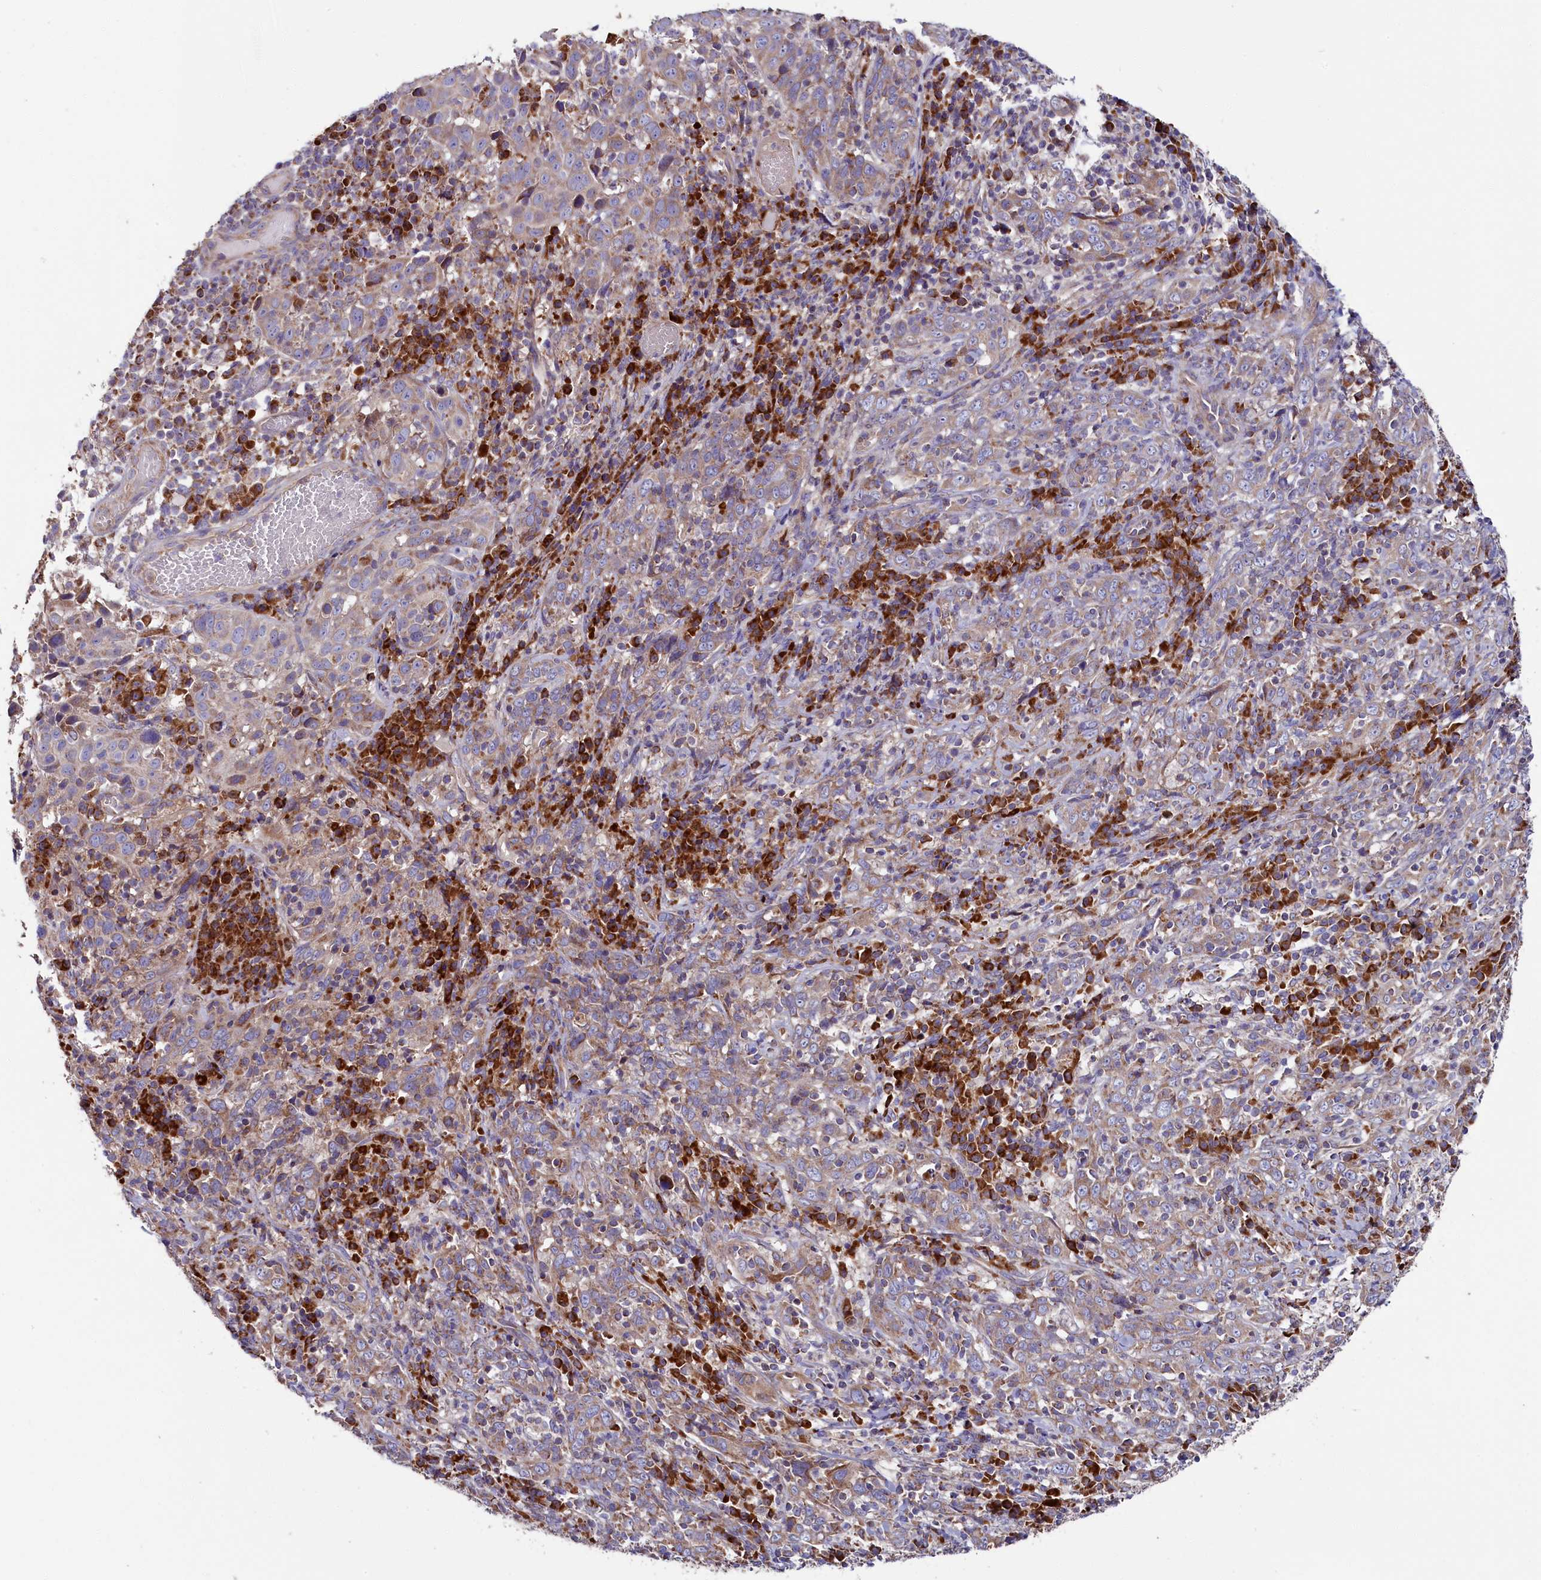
{"staining": {"intensity": "weak", "quantity": ">75%", "location": "cytoplasmic/membranous"}, "tissue": "cervical cancer", "cell_type": "Tumor cells", "image_type": "cancer", "snomed": [{"axis": "morphology", "description": "Squamous cell carcinoma, NOS"}, {"axis": "topography", "description": "Cervix"}], "caption": "Immunohistochemistry of cervical cancer shows low levels of weak cytoplasmic/membranous expression in approximately >75% of tumor cells. Nuclei are stained in blue.", "gene": "ZSWIM1", "patient": {"sex": "female", "age": 46}}